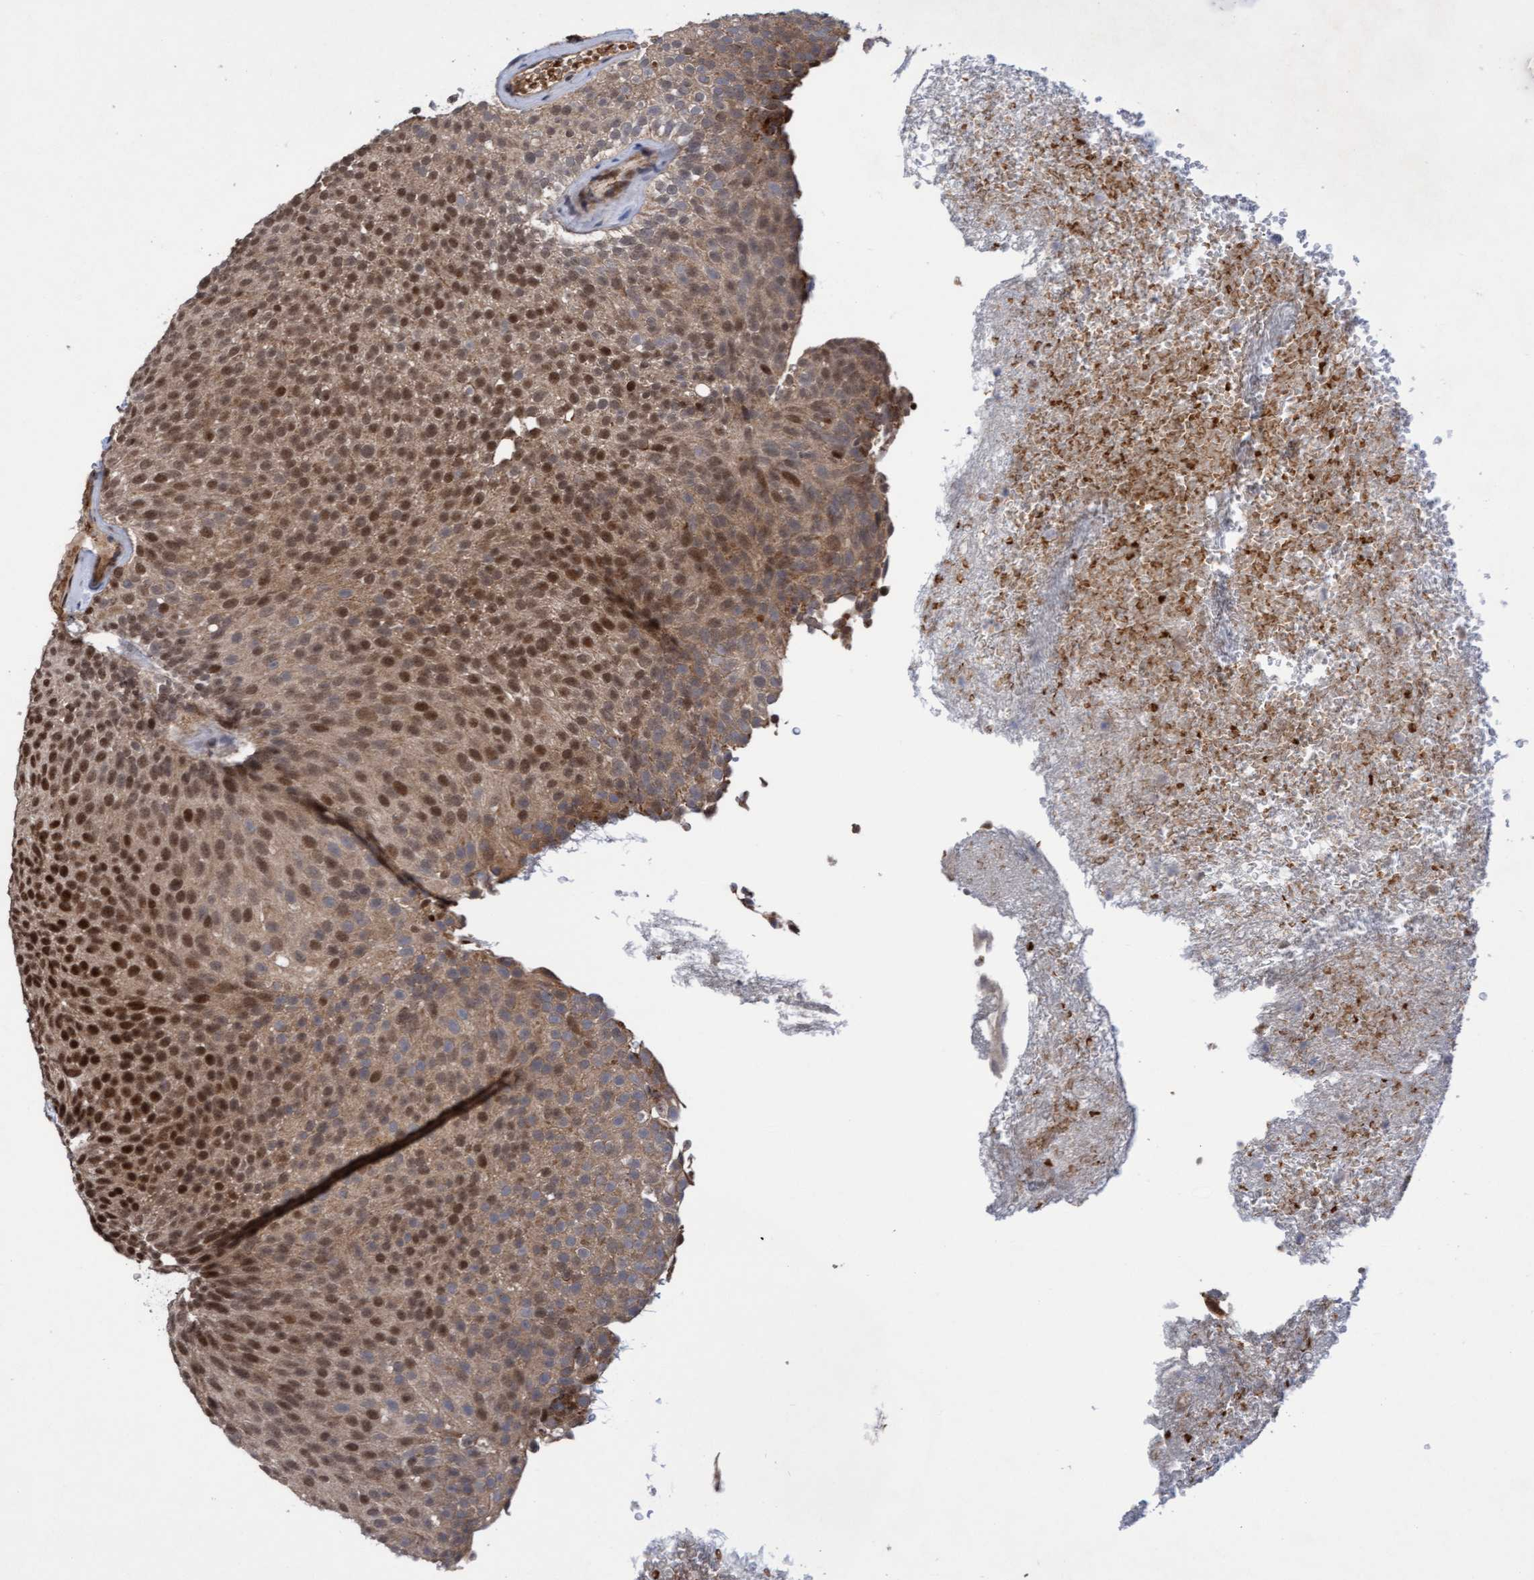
{"staining": {"intensity": "strong", "quantity": ">75%", "location": "cytoplasmic/membranous,nuclear"}, "tissue": "urothelial cancer", "cell_type": "Tumor cells", "image_type": "cancer", "snomed": [{"axis": "morphology", "description": "Urothelial carcinoma, Low grade"}, {"axis": "topography", "description": "Urinary bladder"}], "caption": "High-power microscopy captured an immunohistochemistry (IHC) photomicrograph of urothelial cancer, revealing strong cytoplasmic/membranous and nuclear expression in approximately >75% of tumor cells.", "gene": "TANC2", "patient": {"sex": "male", "age": 78}}